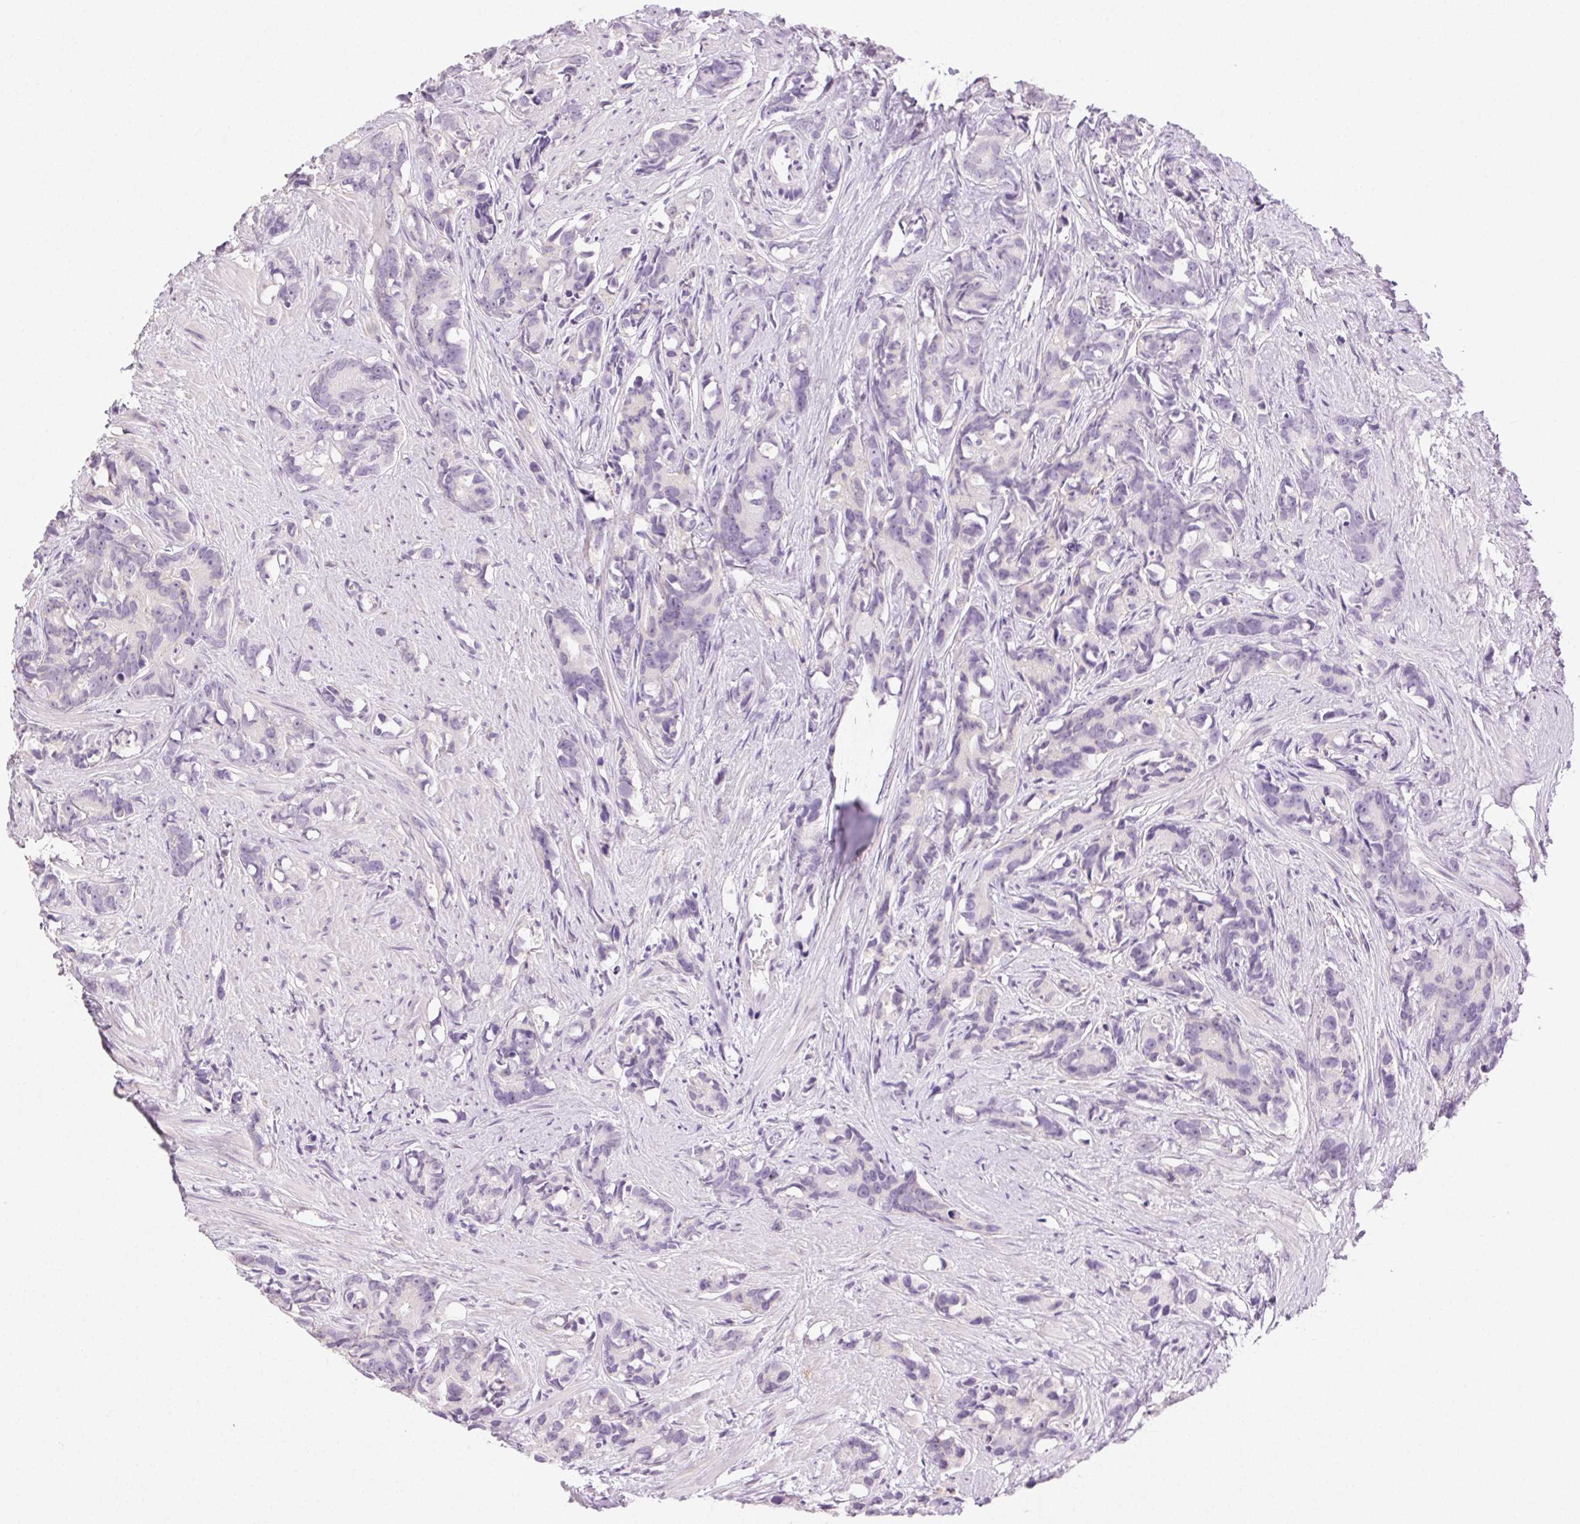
{"staining": {"intensity": "negative", "quantity": "none", "location": "none"}, "tissue": "prostate cancer", "cell_type": "Tumor cells", "image_type": "cancer", "snomed": [{"axis": "morphology", "description": "Adenocarcinoma, High grade"}, {"axis": "topography", "description": "Prostate"}], "caption": "Immunohistochemical staining of human prostate cancer demonstrates no significant staining in tumor cells.", "gene": "AKAP5", "patient": {"sex": "male", "age": 90}}